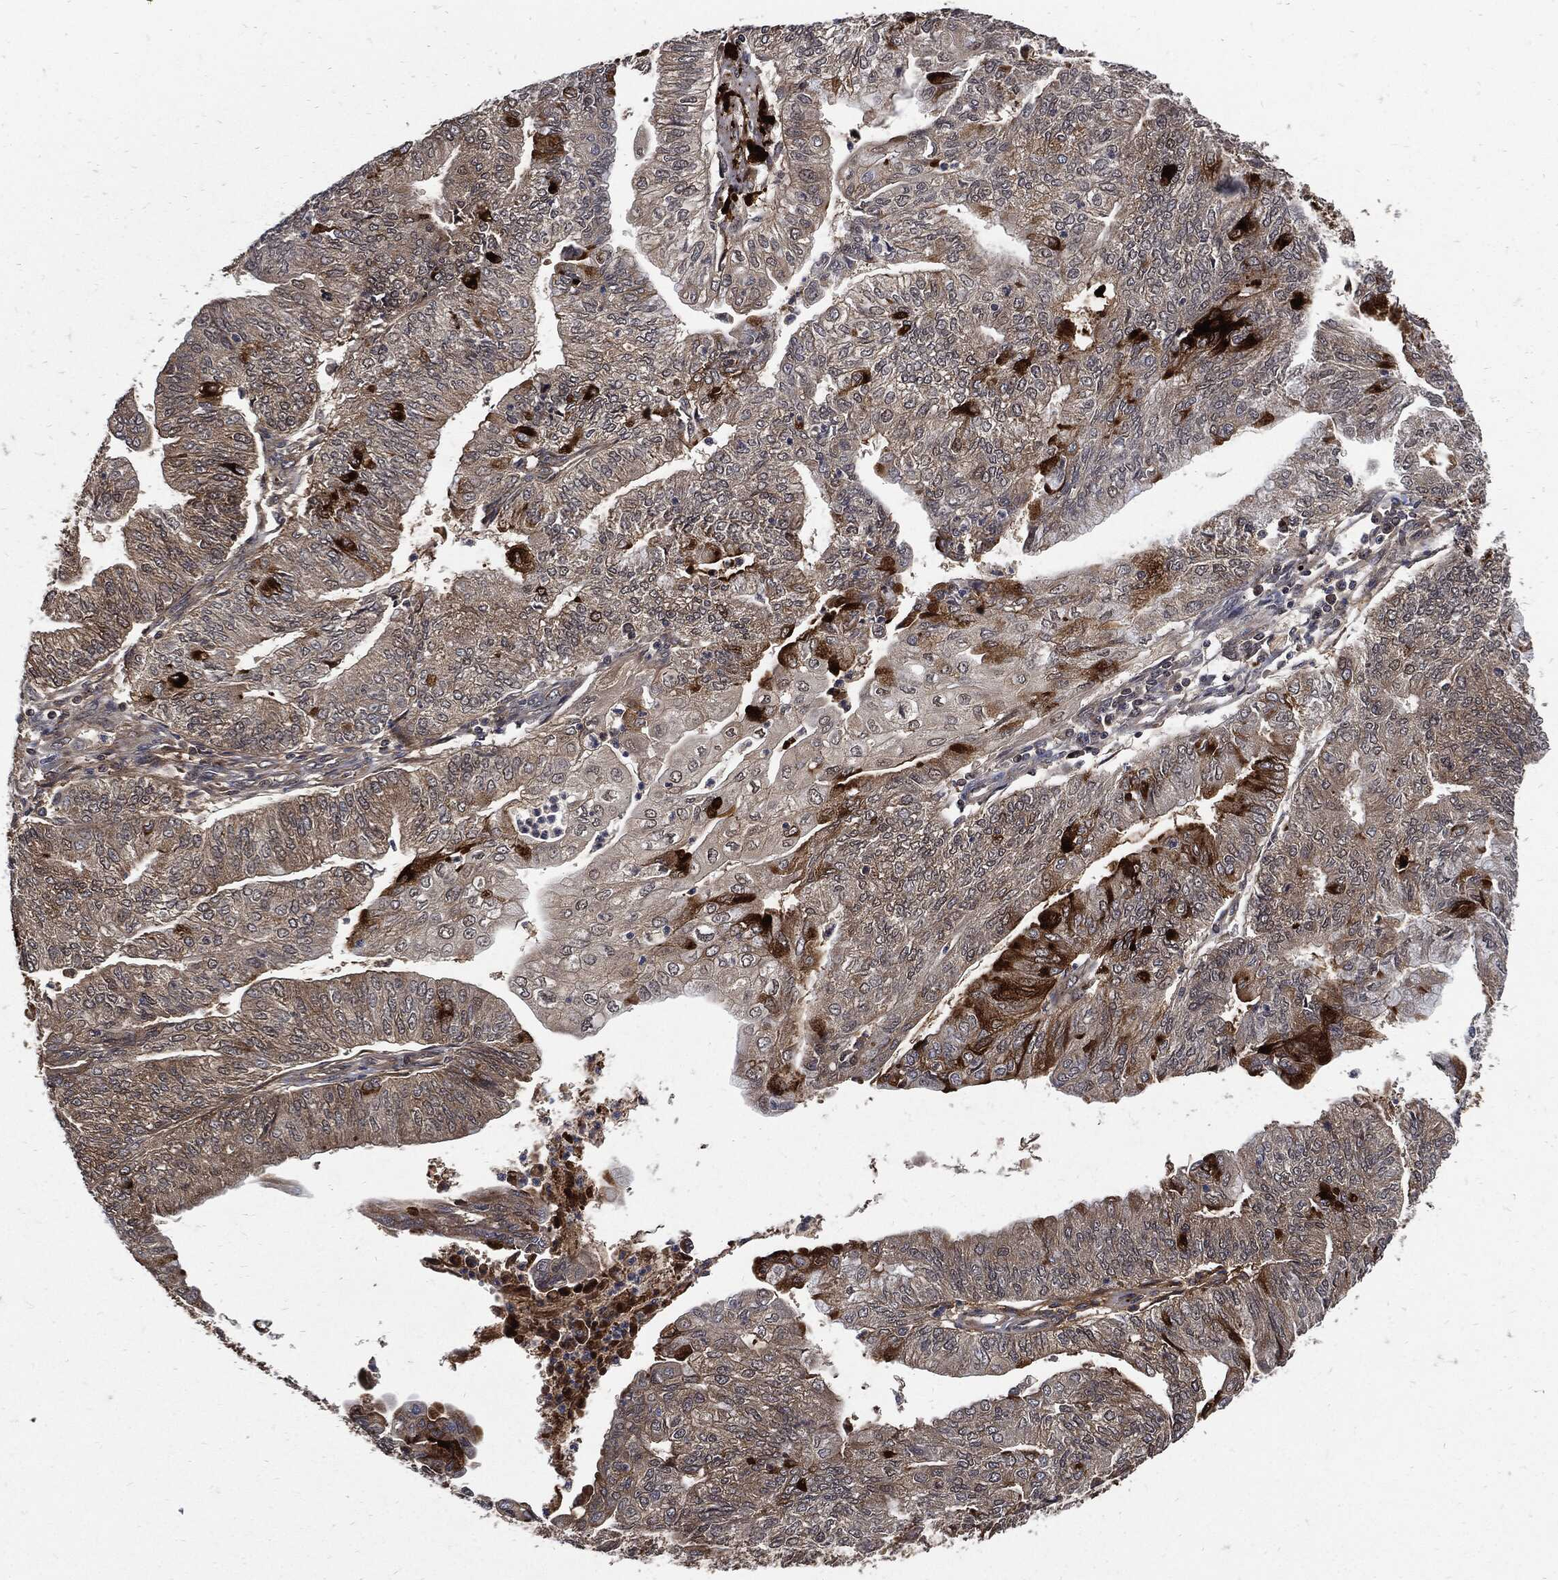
{"staining": {"intensity": "strong", "quantity": "<25%", "location": "cytoplasmic/membranous"}, "tissue": "endometrial cancer", "cell_type": "Tumor cells", "image_type": "cancer", "snomed": [{"axis": "morphology", "description": "Adenocarcinoma, NOS"}, {"axis": "topography", "description": "Endometrium"}], "caption": "Endometrial adenocarcinoma stained for a protein (brown) shows strong cytoplasmic/membranous positive positivity in about <25% of tumor cells.", "gene": "CLU", "patient": {"sex": "female", "age": 59}}